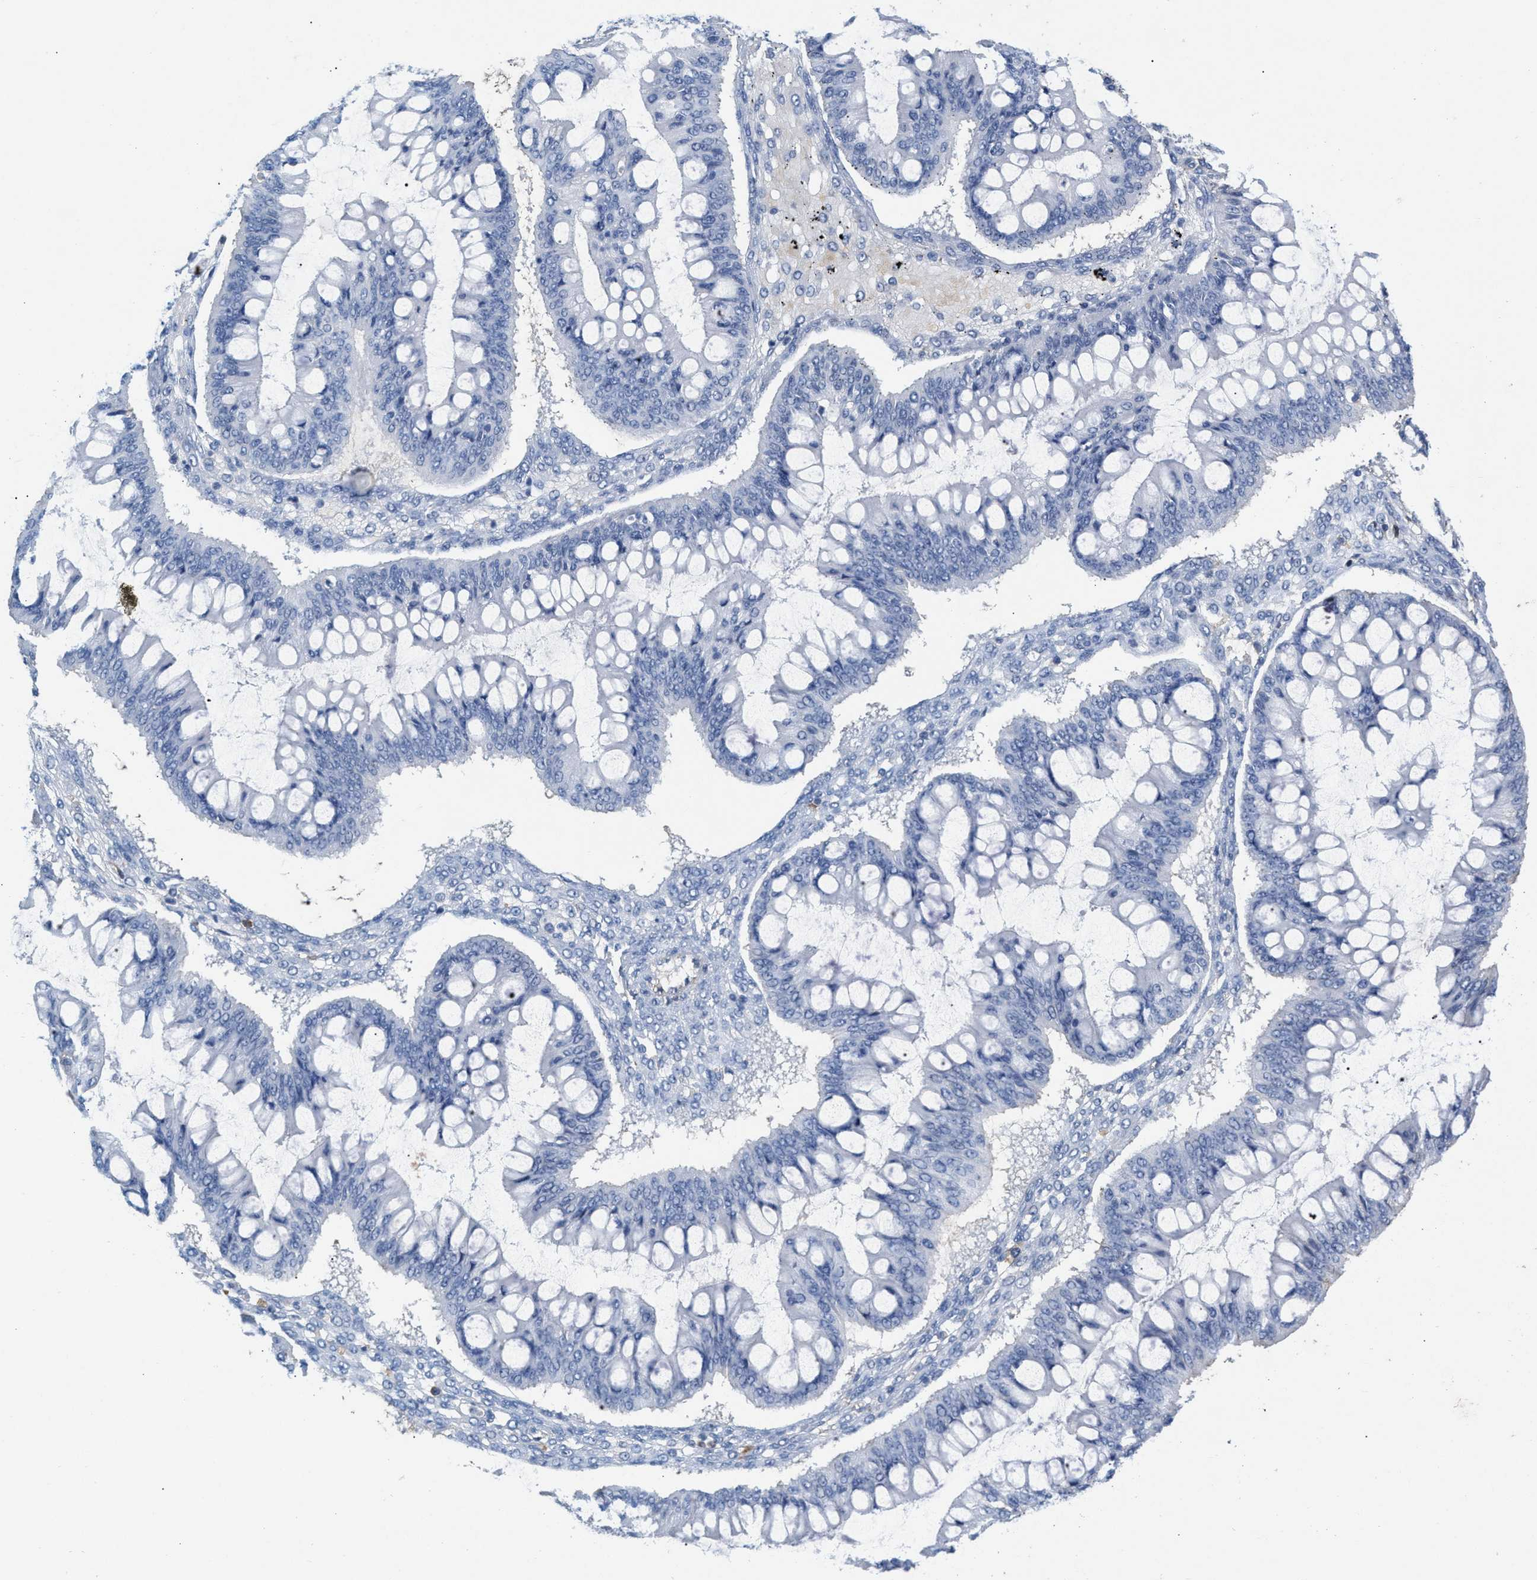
{"staining": {"intensity": "negative", "quantity": "none", "location": "none"}, "tissue": "ovarian cancer", "cell_type": "Tumor cells", "image_type": "cancer", "snomed": [{"axis": "morphology", "description": "Cystadenocarcinoma, mucinous, NOS"}, {"axis": "topography", "description": "Ovary"}], "caption": "Ovarian mucinous cystadenocarcinoma was stained to show a protein in brown. There is no significant expression in tumor cells. Brightfield microscopy of immunohistochemistry (IHC) stained with DAB (3,3'-diaminobenzidine) (brown) and hematoxylin (blue), captured at high magnification.", "gene": "APOH", "patient": {"sex": "female", "age": 73}}